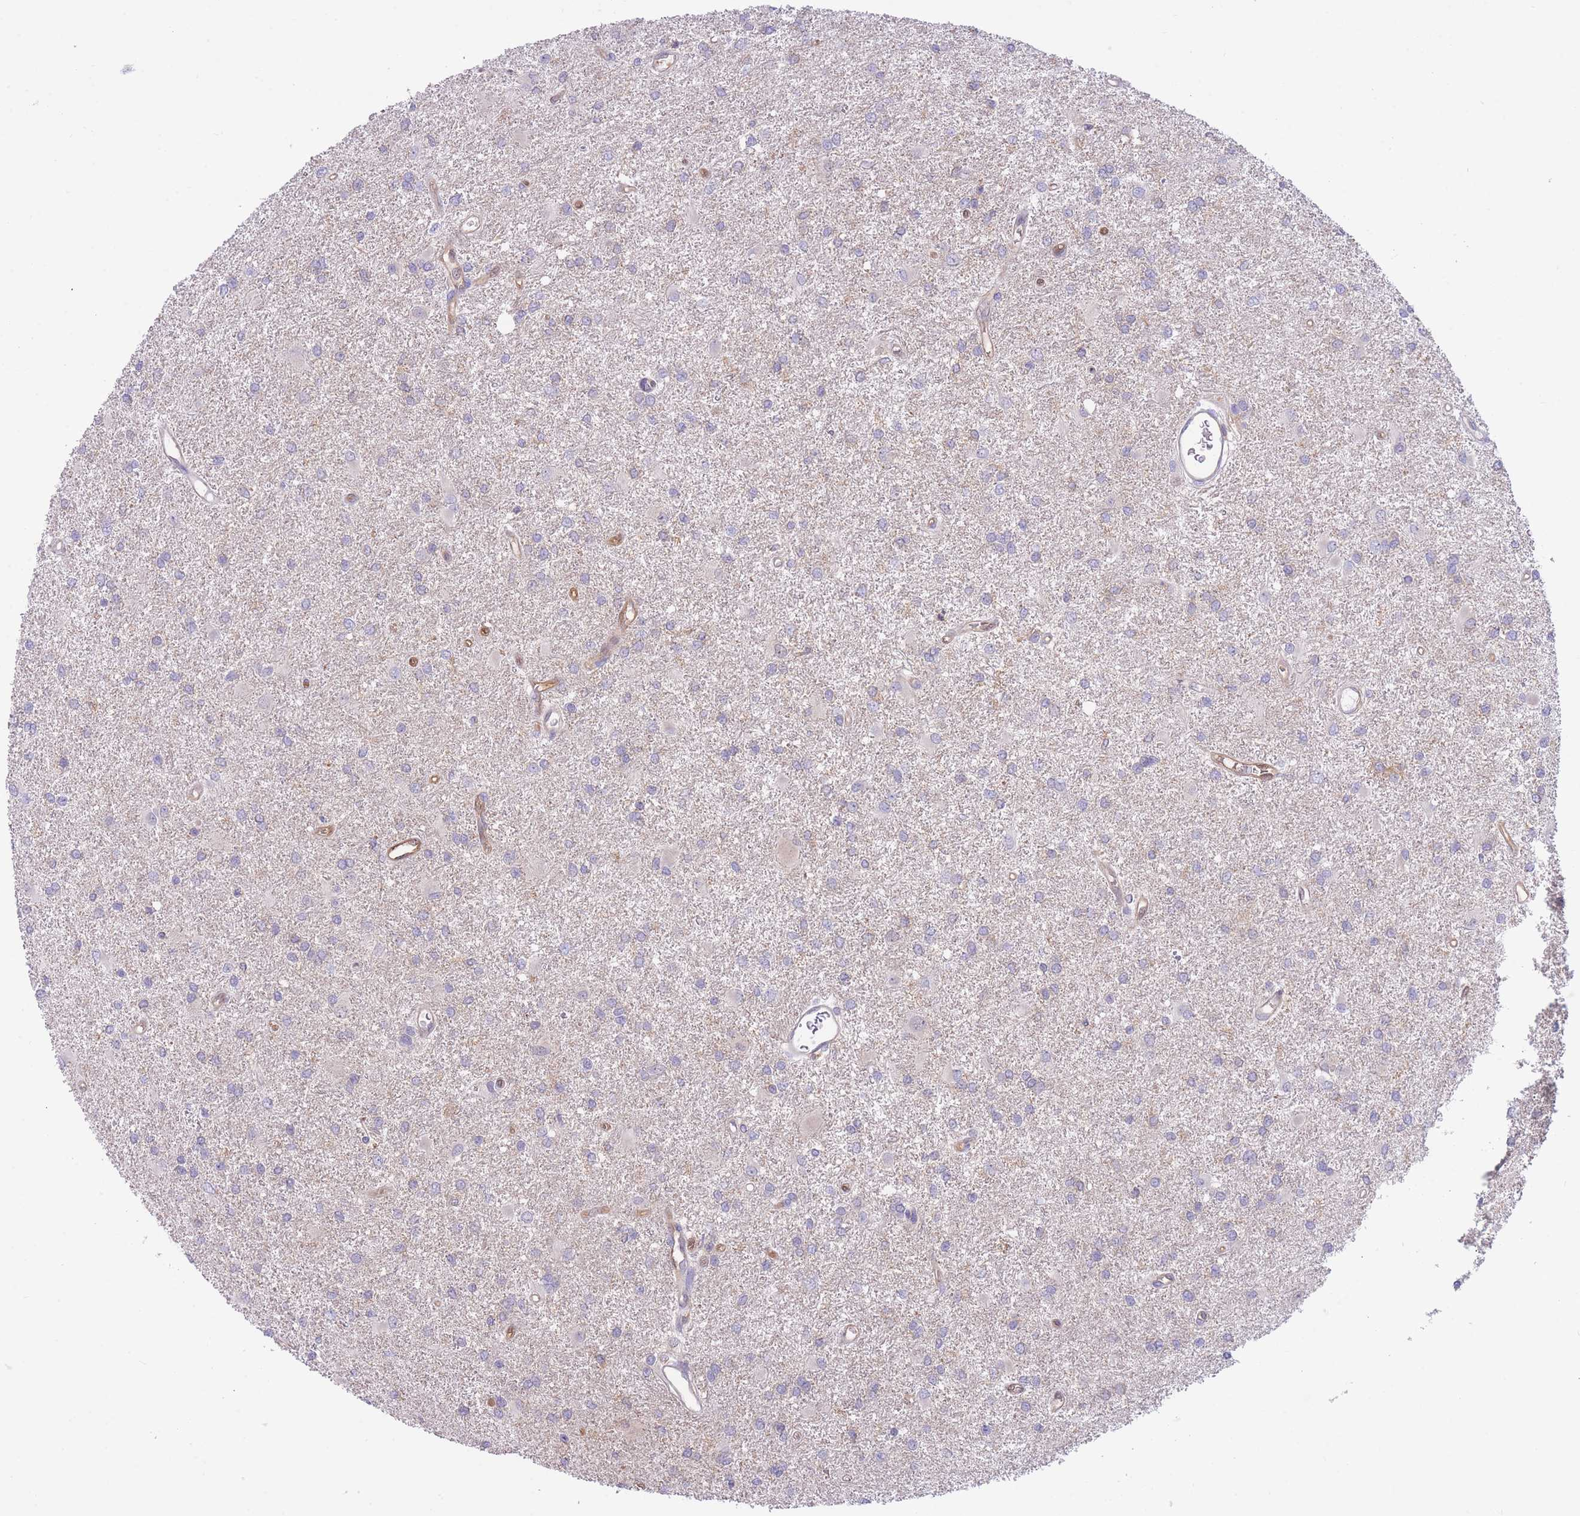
{"staining": {"intensity": "weak", "quantity": "25%-75%", "location": "cytoplasmic/membranous"}, "tissue": "glioma", "cell_type": "Tumor cells", "image_type": "cancer", "snomed": [{"axis": "morphology", "description": "Glioma, malignant, High grade"}, {"axis": "topography", "description": "Brain"}], "caption": "Immunohistochemistry (IHC) histopathology image of neoplastic tissue: human glioma stained using immunohistochemistry (IHC) displays low levels of weak protein expression localized specifically in the cytoplasmic/membranous of tumor cells, appearing as a cytoplasmic/membranous brown color.", "gene": "NAMPT", "patient": {"sex": "female", "age": 50}}